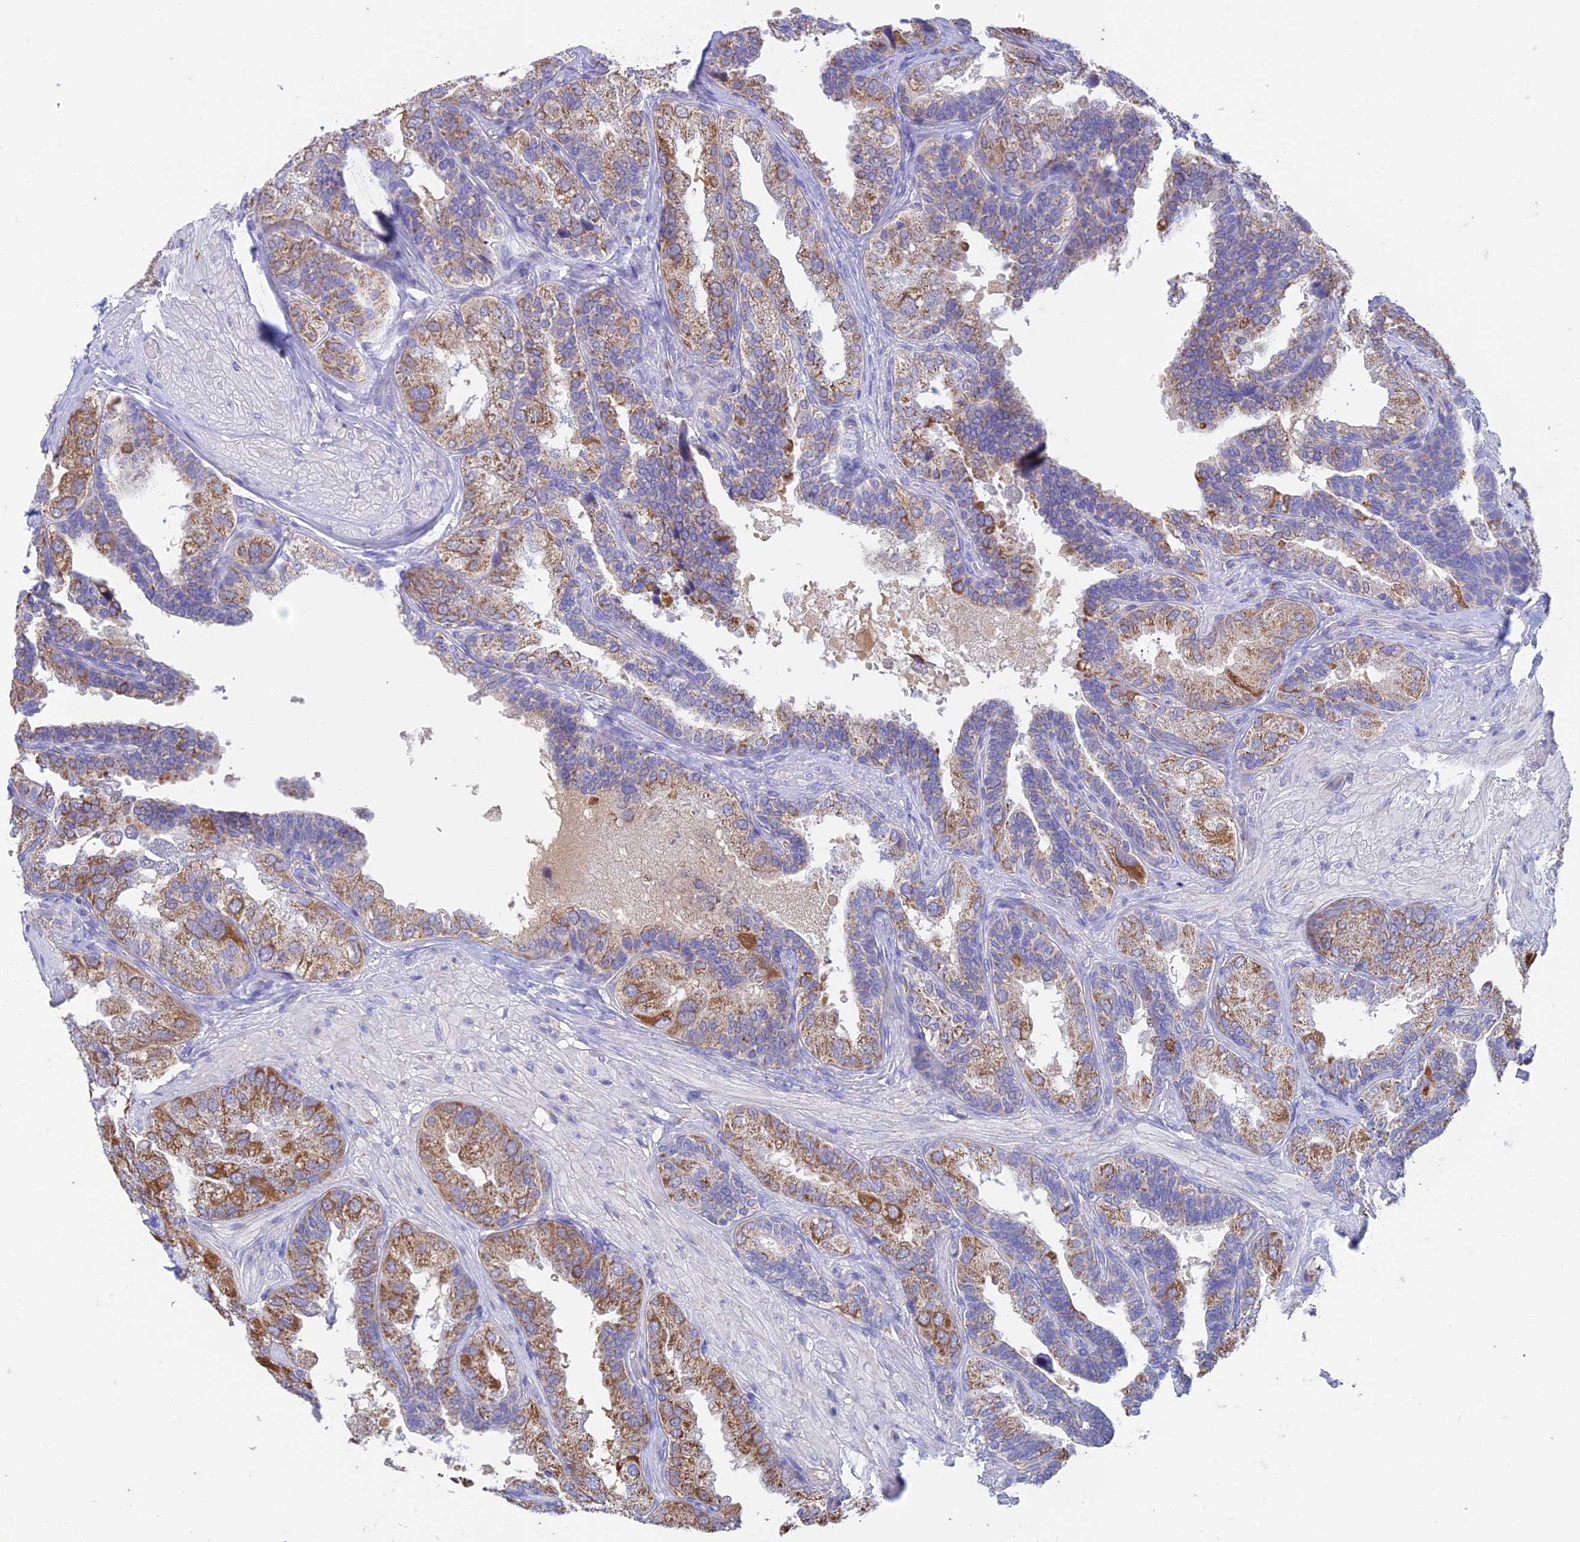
{"staining": {"intensity": "moderate", "quantity": "25%-75%", "location": "cytoplasmic/membranous"}, "tissue": "seminal vesicle", "cell_type": "Glandular cells", "image_type": "normal", "snomed": [{"axis": "morphology", "description": "Normal tissue, NOS"}, {"axis": "topography", "description": "Seminal veicle"}, {"axis": "topography", "description": "Peripheral nerve tissue"}], "caption": "A high-resolution histopathology image shows immunohistochemistry staining of benign seminal vesicle, which shows moderate cytoplasmic/membranous staining in approximately 25%-75% of glandular cells.", "gene": "ZNF181", "patient": {"sex": "male", "age": 63}}